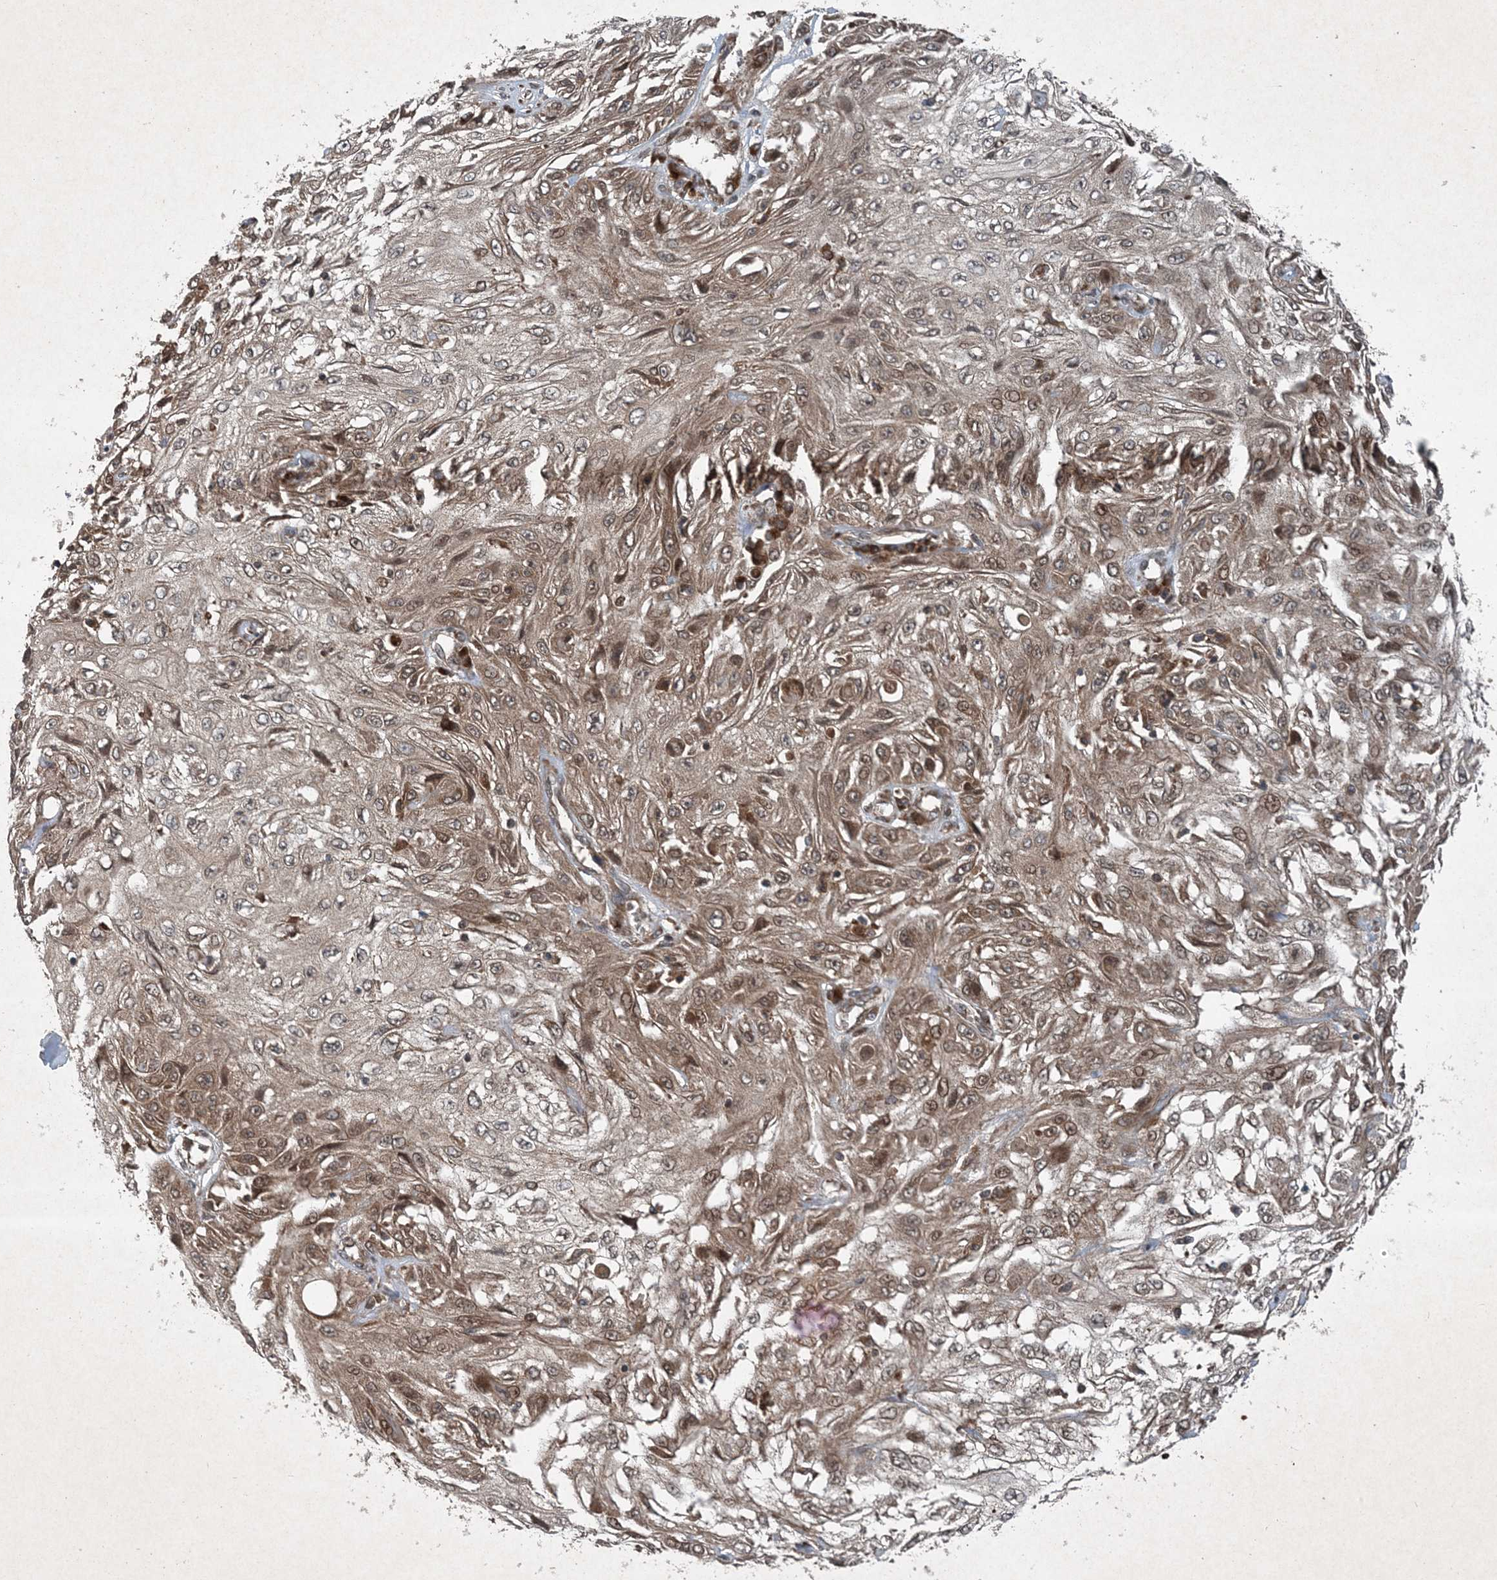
{"staining": {"intensity": "moderate", "quantity": ">75%", "location": "cytoplasmic/membranous,nuclear"}, "tissue": "skin cancer", "cell_type": "Tumor cells", "image_type": "cancer", "snomed": [{"axis": "morphology", "description": "Squamous cell carcinoma, NOS"}, {"axis": "topography", "description": "Skin"}], "caption": "IHC (DAB) staining of squamous cell carcinoma (skin) exhibits moderate cytoplasmic/membranous and nuclear protein positivity in about >75% of tumor cells. The protein of interest is stained brown, and the nuclei are stained in blue (DAB (3,3'-diaminobenzidine) IHC with brightfield microscopy, high magnification).", "gene": "GNG5", "patient": {"sex": "male", "age": 75}}